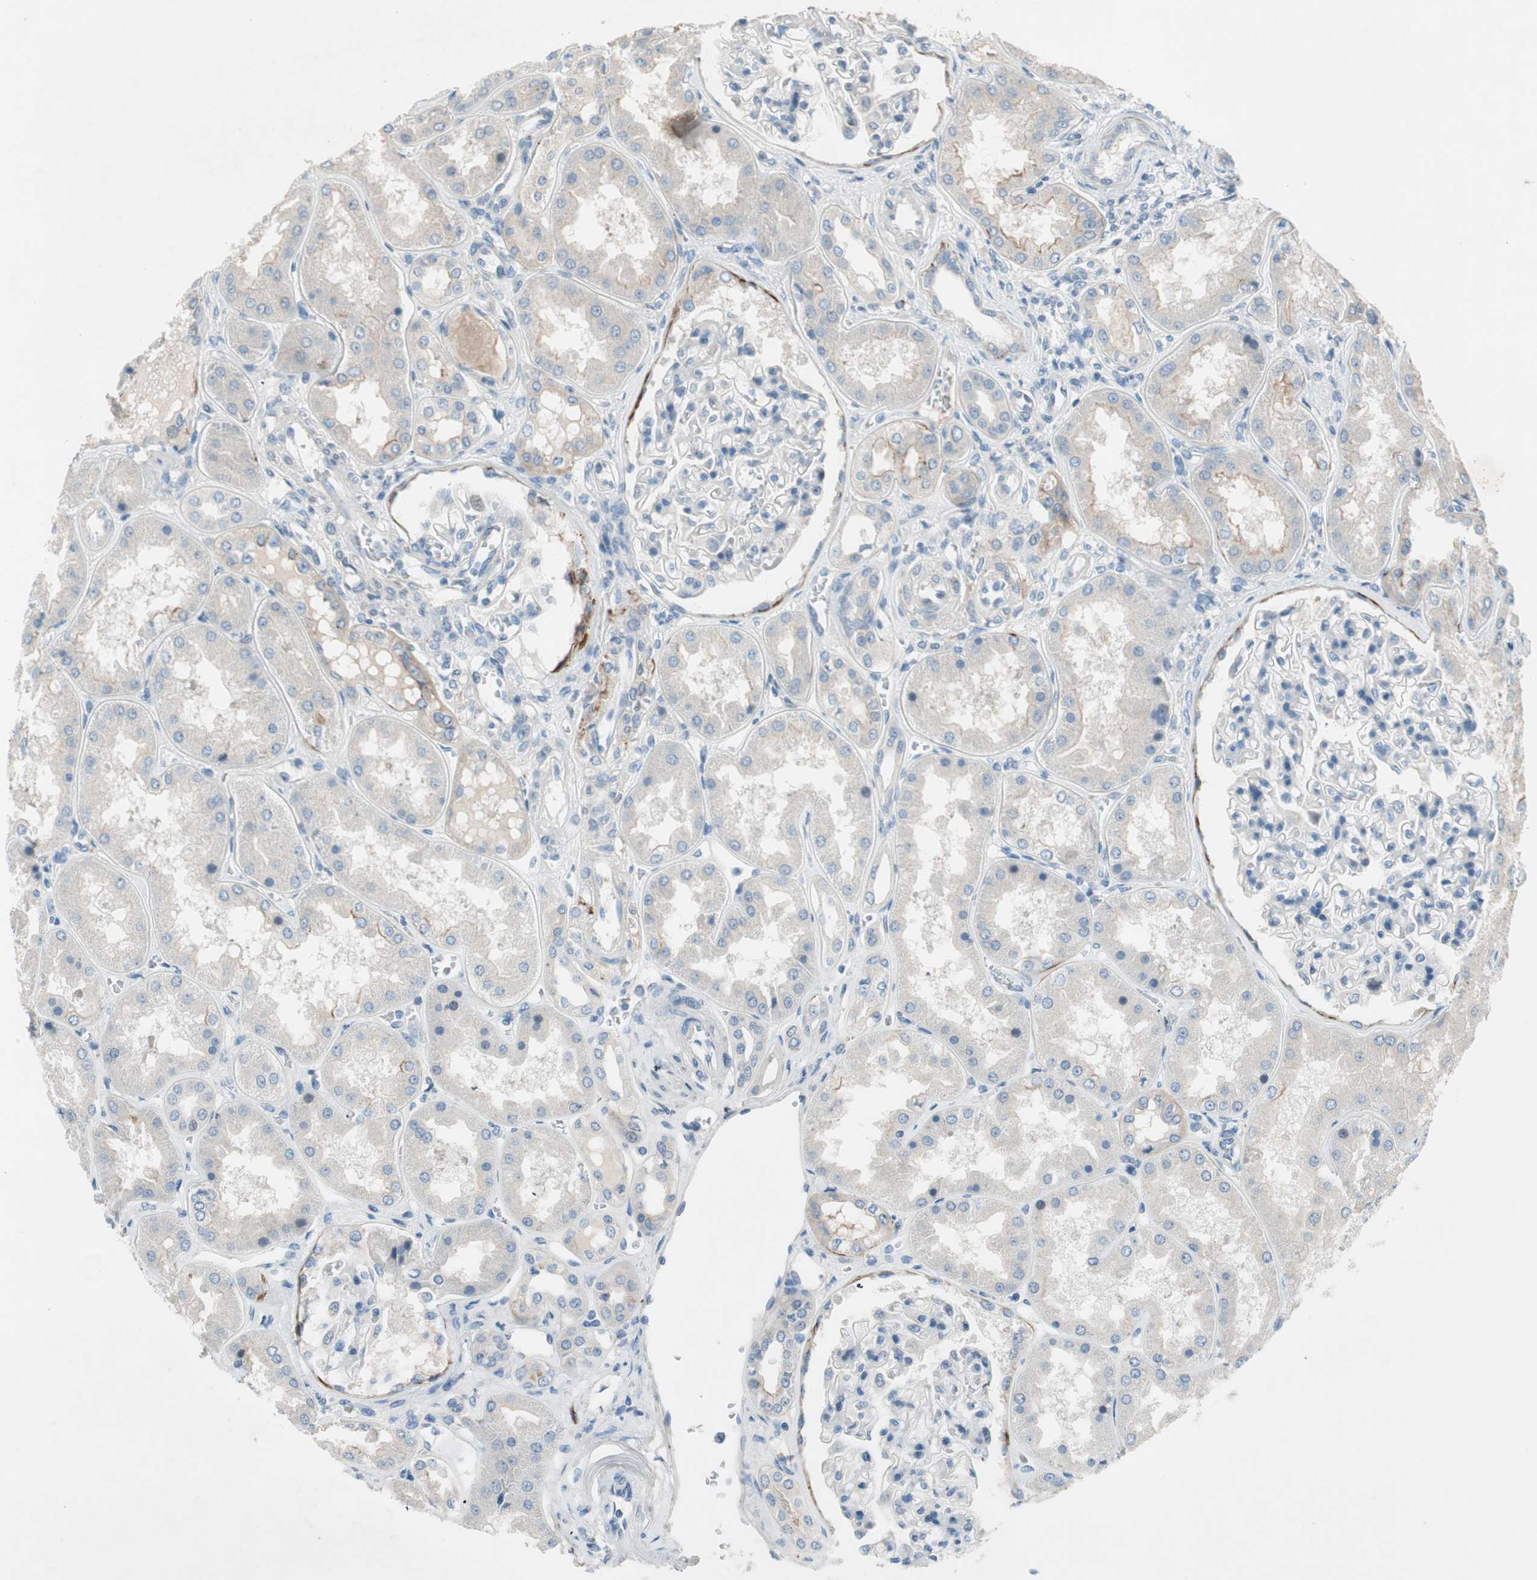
{"staining": {"intensity": "moderate", "quantity": "<25%", "location": "cytoplasmic/membranous"}, "tissue": "kidney", "cell_type": "Cells in glomeruli", "image_type": "normal", "snomed": [{"axis": "morphology", "description": "Normal tissue, NOS"}, {"axis": "topography", "description": "Kidney"}], "caption": "High-magnification brightfield microscopy of normal kidney stained with DAB (brown) and counterstained with hematoxylin (blue). cells in glomeruli exhibit moderate cytoplasmic/membranous staining is appreciated in about<25% of cells. (DAB (3,3'-diaminobenzidine) IHC, brown staining for protein, blue staining for nuclei).", "gene": "PRRG4", "patient": {"sex": "female", "age": 56}}